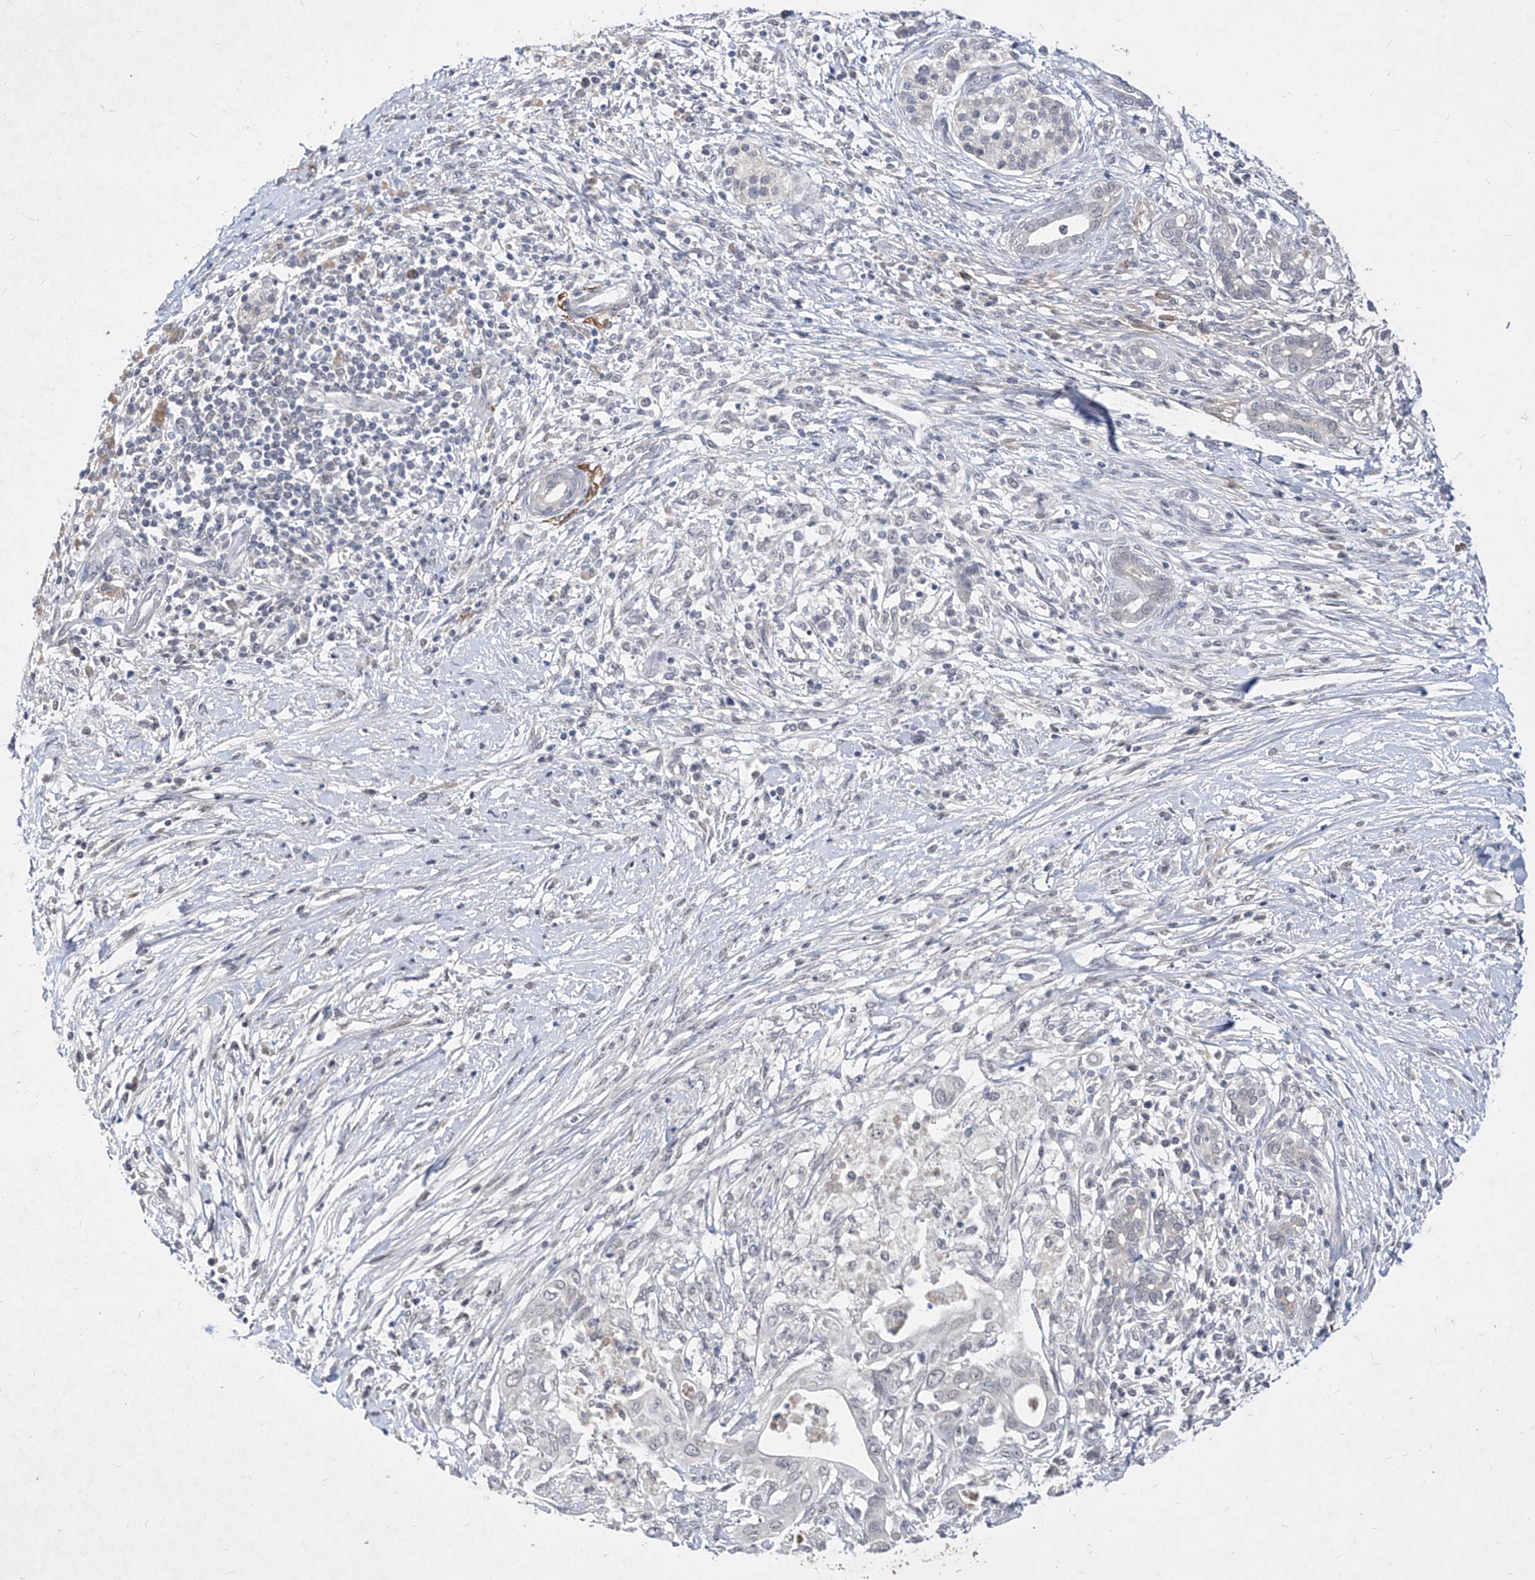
{"staining": {"intensity": "negative", "quantity": "none", "location": "none"}, "tissue": "pancreatic cancer", "cell_type": "Tumor cells", "image_type": "cancer", "snomed": [{"axis": "morphology", "description": "Adenocarcinoma, NOS"}, {"axis": "topography", "description": "Pancreas"}], "caption": "This is a image of IHC staining of pancreatic cancer, which shows no positivity in tumor cells. The staining was performed using DAB (3,3'-diaminobenzidine) to visualize the protein expression in brown, while the nuclei were stained in blue with hematoxylin (Magnification: 20x).", "gene": "C4A", "patient": {"sex": "male", "age": 58}}